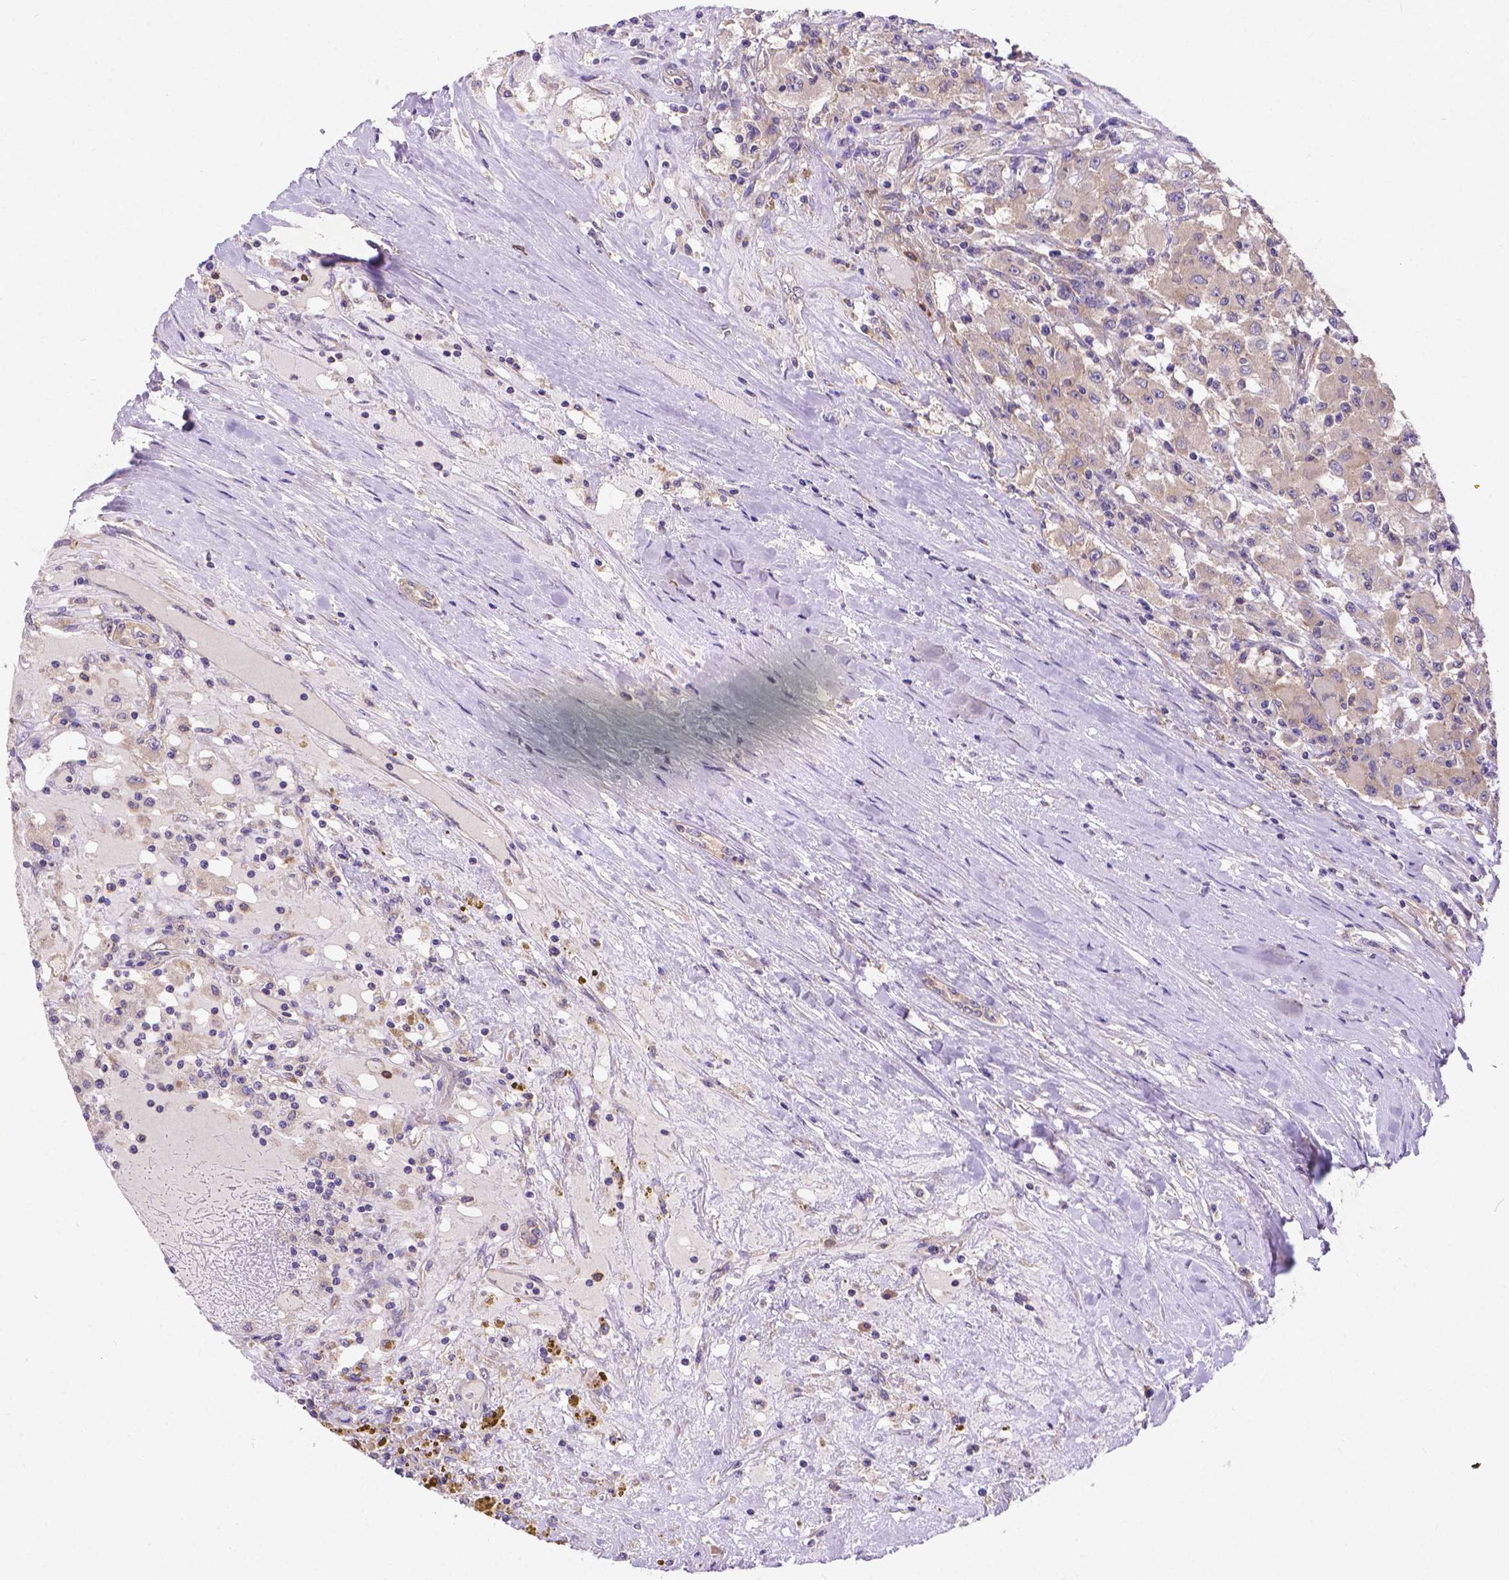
{"staining": {"intensity": "weak", "quantity": "<25%", "location": "cytoplasmic/membranous"}, "tissue": "renal cancer", "cell_type": "Tumor cells", "image_type": "cancer", "snomed": [{"axis": "morphology", "description": "Adenocarcinoma, NOS"}, {"axis": "topography", "description": "Kidney"}], "caption": "Tumor cells are negative for protein expression in human renal cancer. (Brightfield microscopy of DAB immunohistochemistry (IHC) at high magnification).", "gene": "DENND6A", "patient": {"sex": "female", "age": 67}}